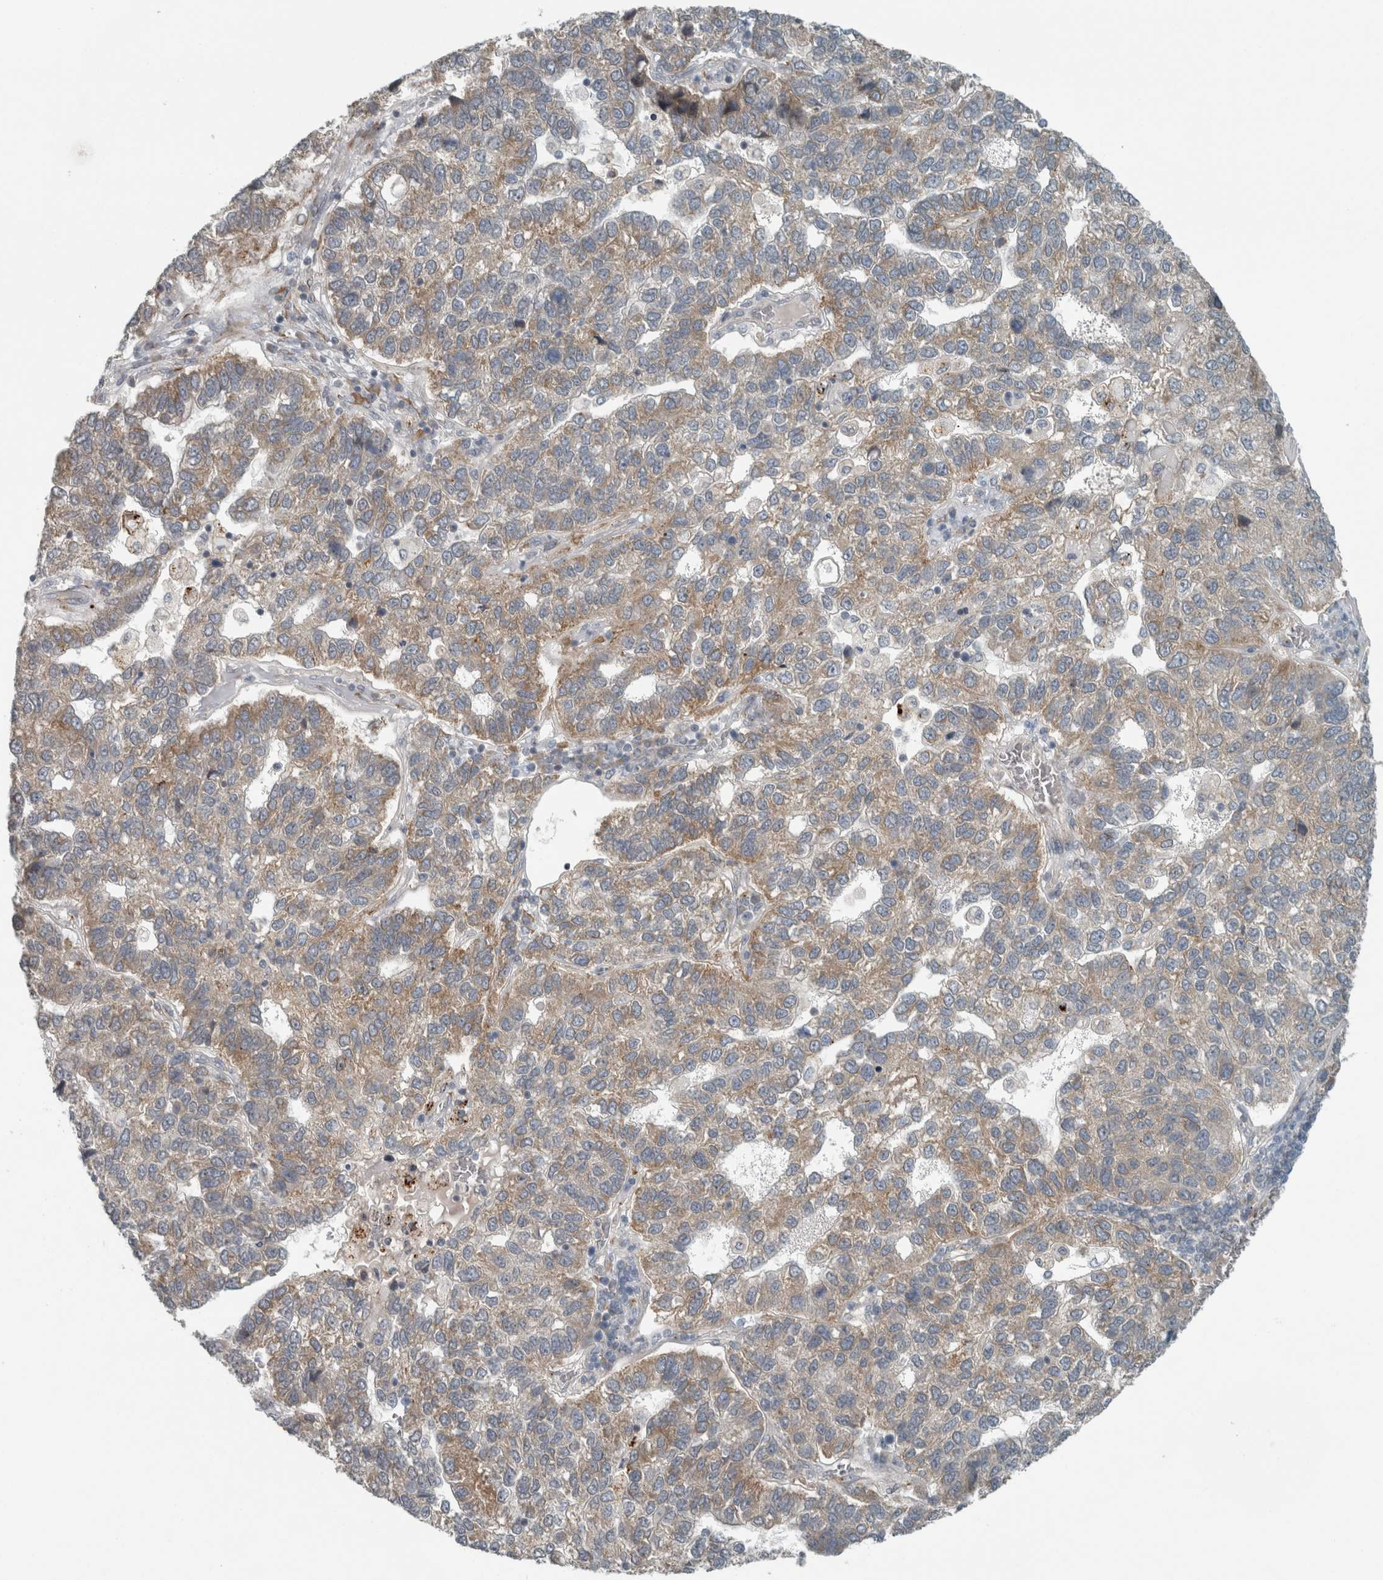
{"staining": {"intensity": "moderate", "quantity": ">75%", "location": "cytoplasmic/membranous"}, "tissue": "pancreatic cancer", "cell_type": "Tumor cells", "image_type": "cancer", "snomed": [{"axis": "morphology", "description": "Adenocarcinoma, NOS"}, {"axis": "topography", "description": "Pancreas"}], "caption": "This image exhibits pancreatic cancer stained with IHC to label a protein in brown. The cytoplasmic/membranous of tumor cells show moderate positivity for the protein. Nuclei are counter-stained blue.", "gene": "KIF1C", "patient": {"sex": "female", "age": 61}}